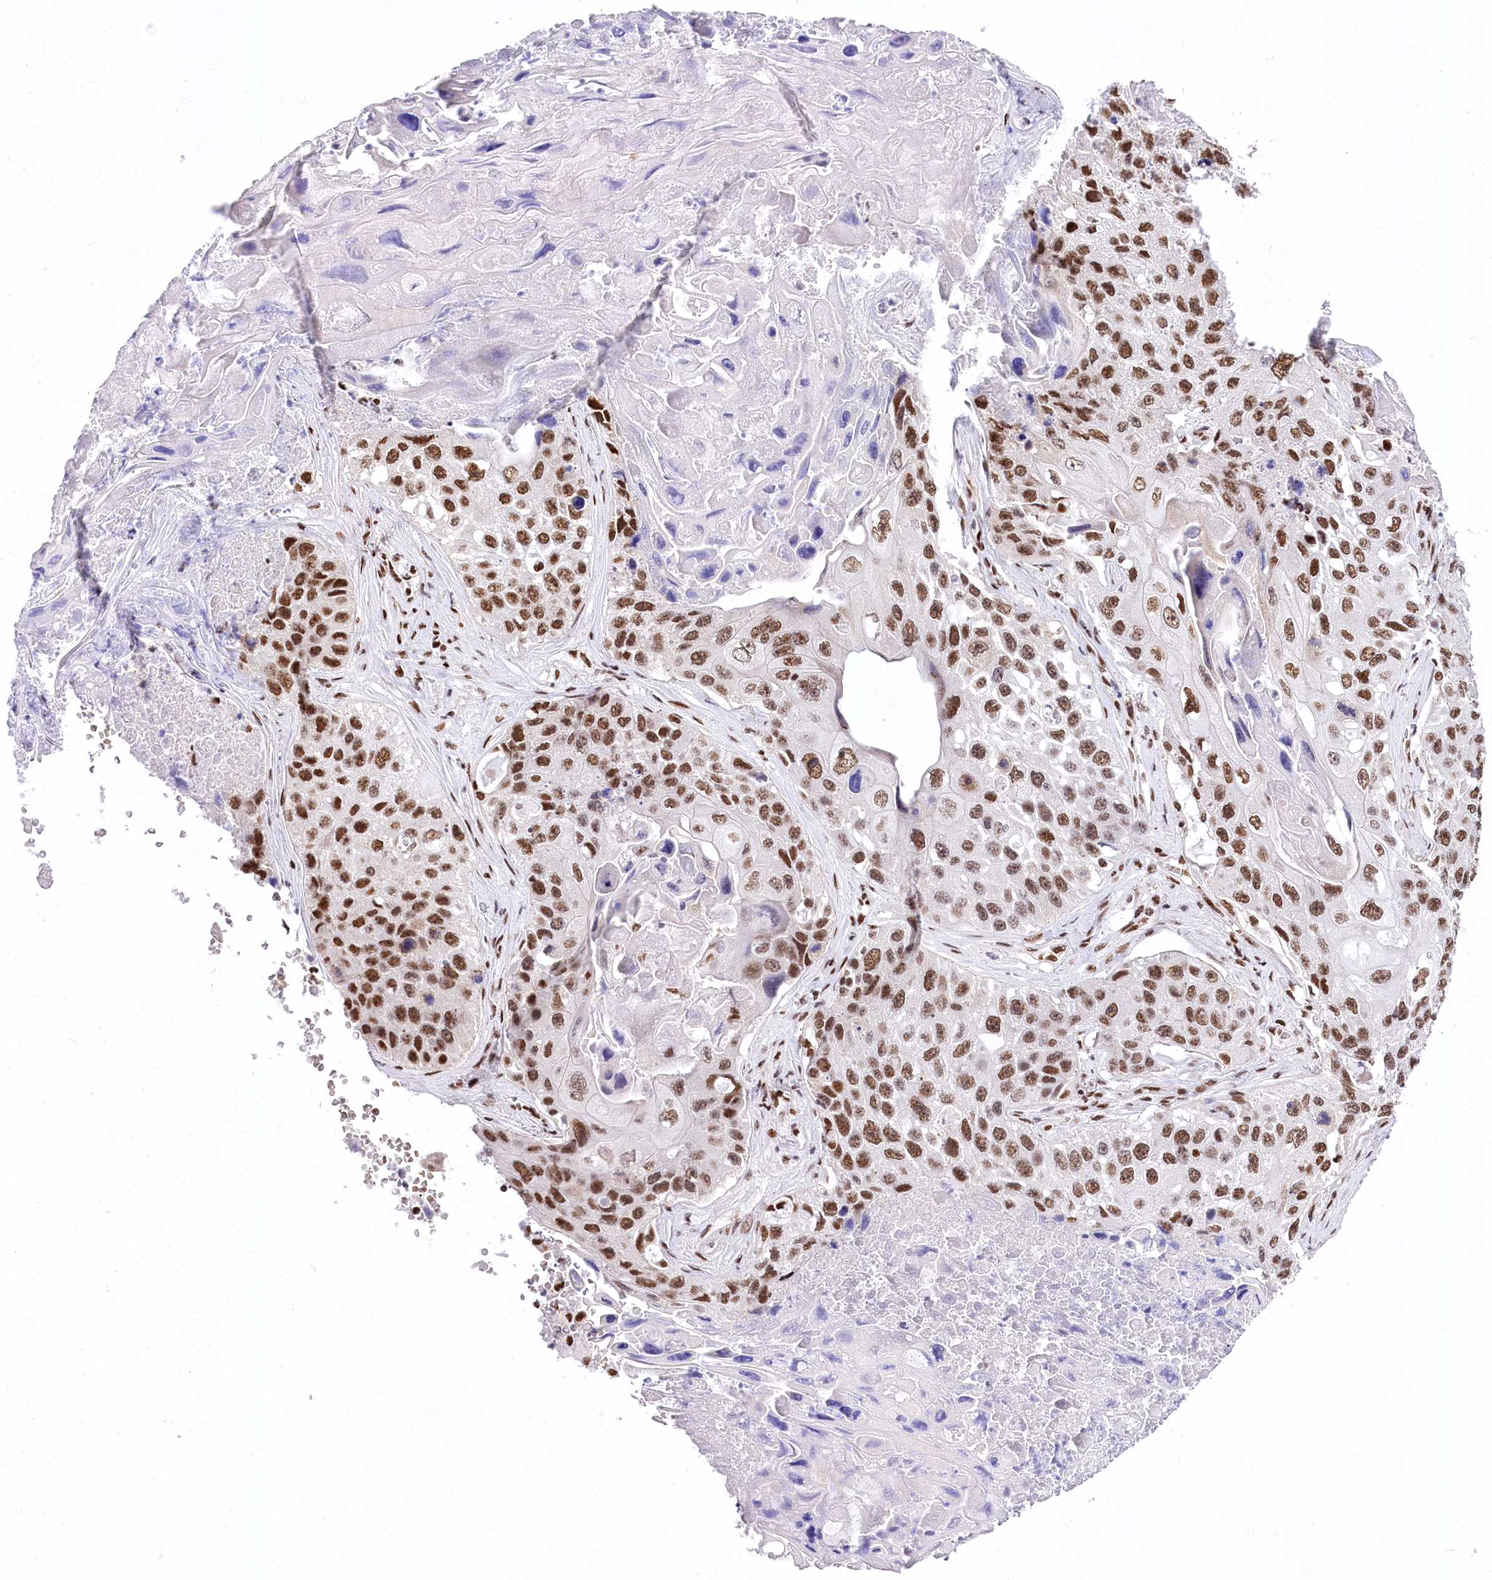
{"staining": {"intensity": "moderate", "quantity": ">75%", "location": "nuclear"}, "tissue": "lung cancer", "cell_type": "Tumor cells", "image_type": "cancer", "snomed": [{"axis": "morphology", "description": "Squamous cell carcinoma, NOS"}, {"axis": "topography", "description": "Lung"}], "caption": "Human lung cancer stained for a protein (brown) displays moderate nuclear positive expression in about >75% of tumor cells.", "gene": "POU4F3", "patient": {"sex": "male", "age": 61}}